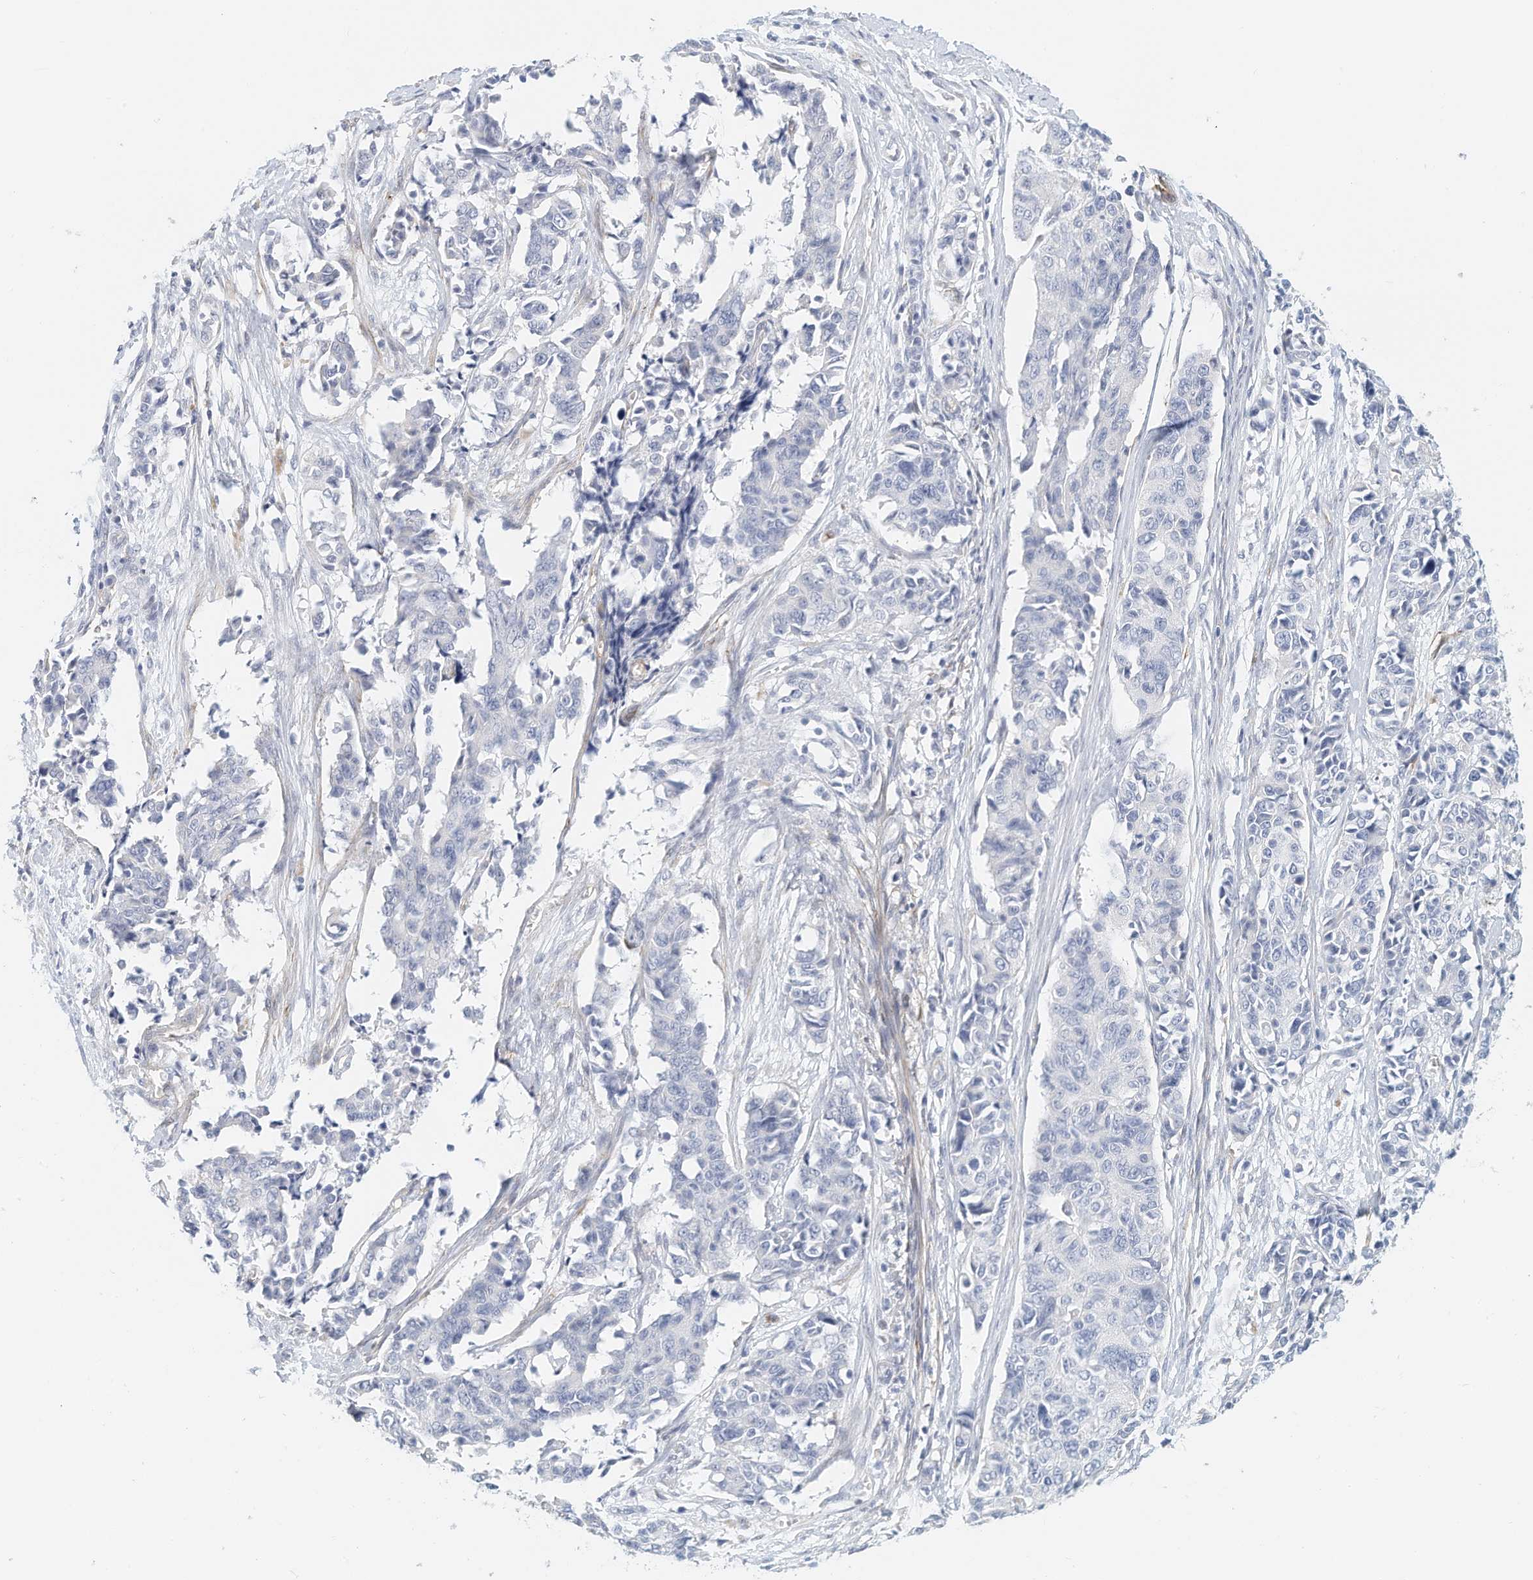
{"staining": {"intensity": "negative", "quantity": "none", "location": "none"}, "tissue": "cervical cancer", "cell_type": "Tumor cells", "image_type": "cancer", "snomed": [{"axis": "morphology", "description": "Normal tissue, NOS"}, {"axis": "morphology", "description": "Squamous cell carcinoma, NOS"}, {"axis": "topography", "description": "Cervix"}], "caption": "This is an IHC micrograph of human cervical cancer. There is no positivity in tumor cells.", "gene": "ARHGAP28", "patient": {"sex": "female", "age": 35}}